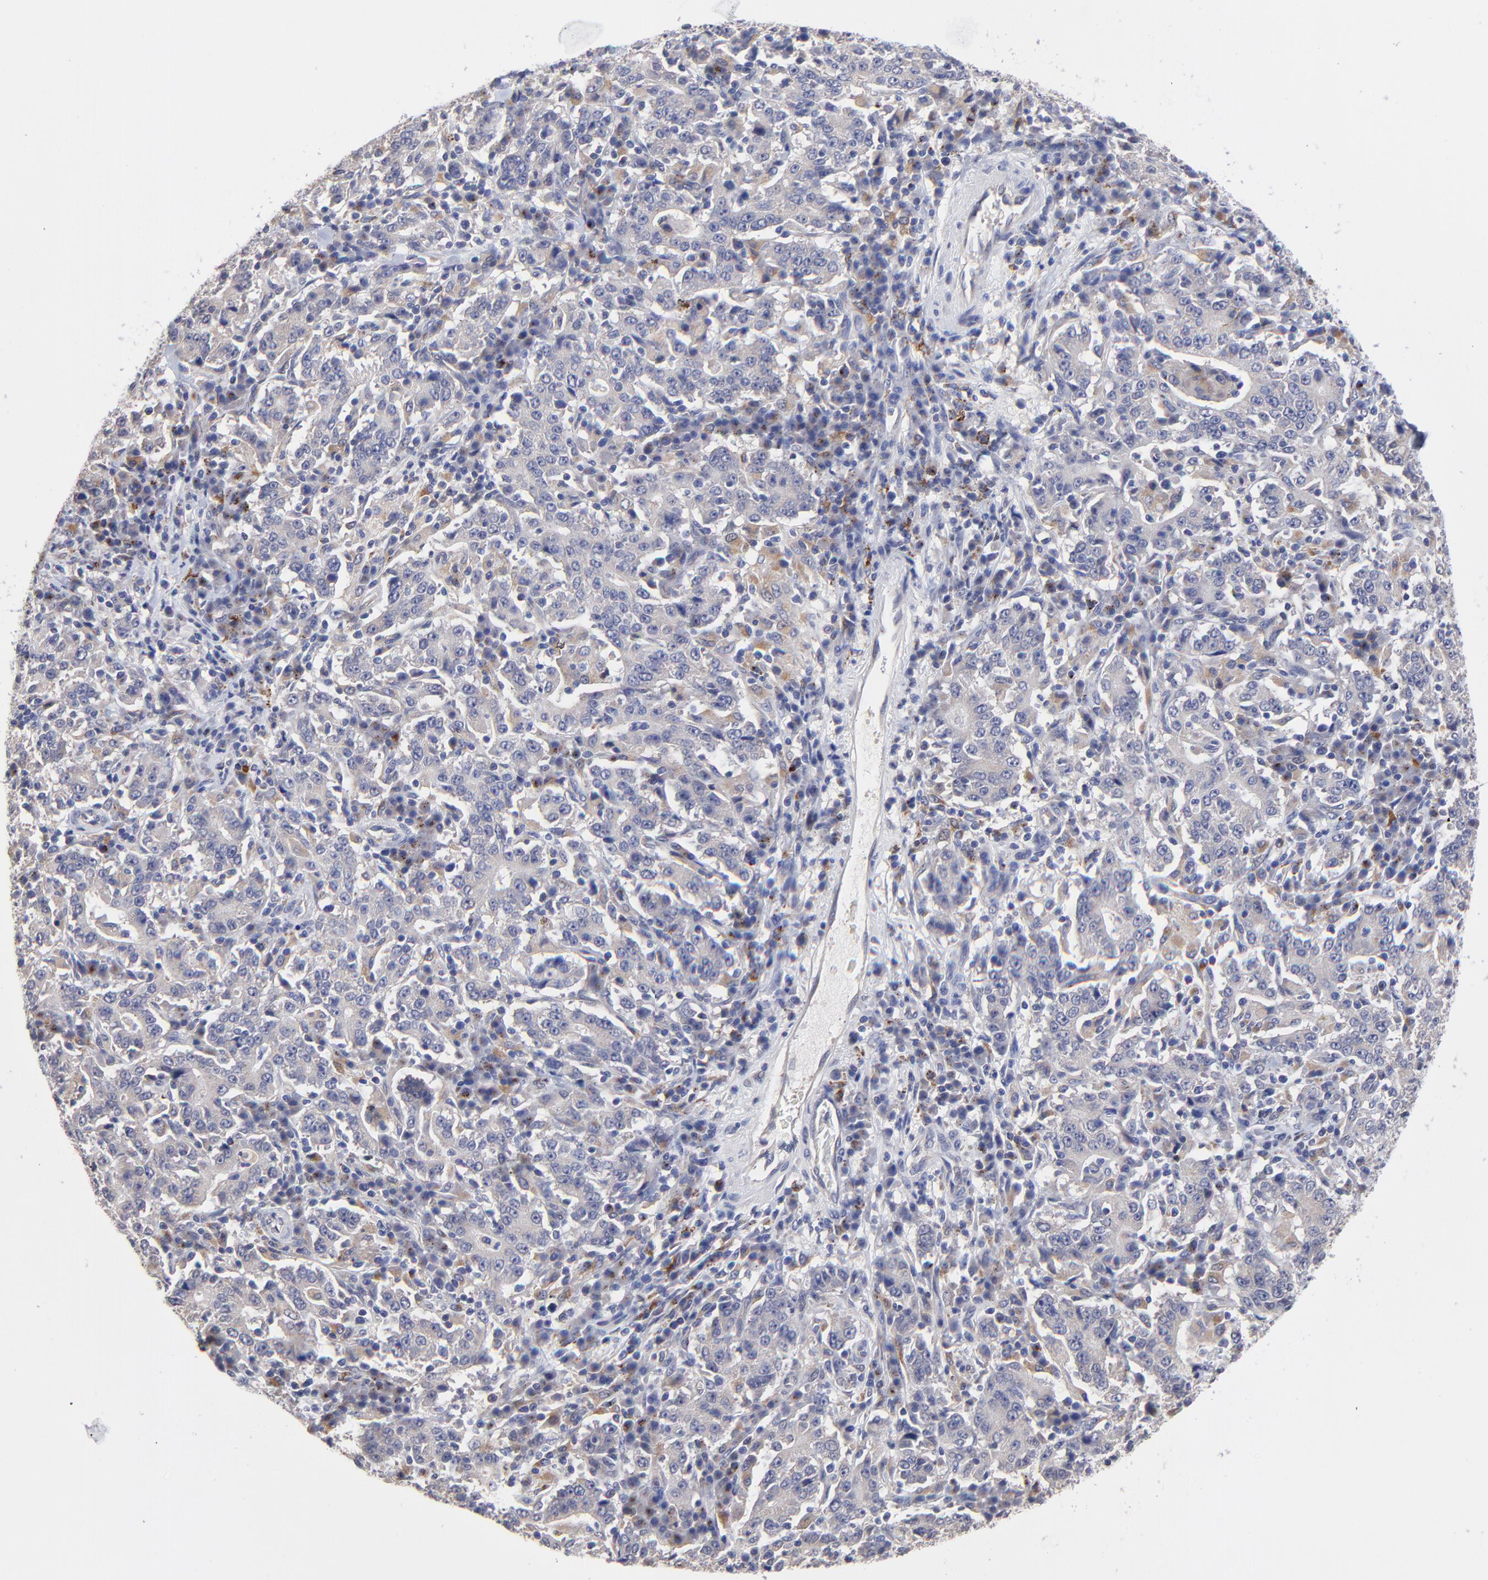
{"staining": {"intensity": "weak", "quantity": "<25%", "location": "cytoplasmic/membranous"}, "tissue": "stomach cancer", "cell_type": "Tumor cells", "image_type": "cancer", "snomed": [{"axis": "morphology", "description": "Normal tissue, NOS"}, {"axis": "morphology", "description": "Adenocarcinoma, NOS"}, {"axis": "topography", "description": "Stomach, upper"}, {"axis": "topography", "description": "Stomach"}], "caption": "An image of human stomach cancer is negative for staining in tumor cells.", "gene": "PDE4B", "patient": {"sex": "male", "age": 59}}